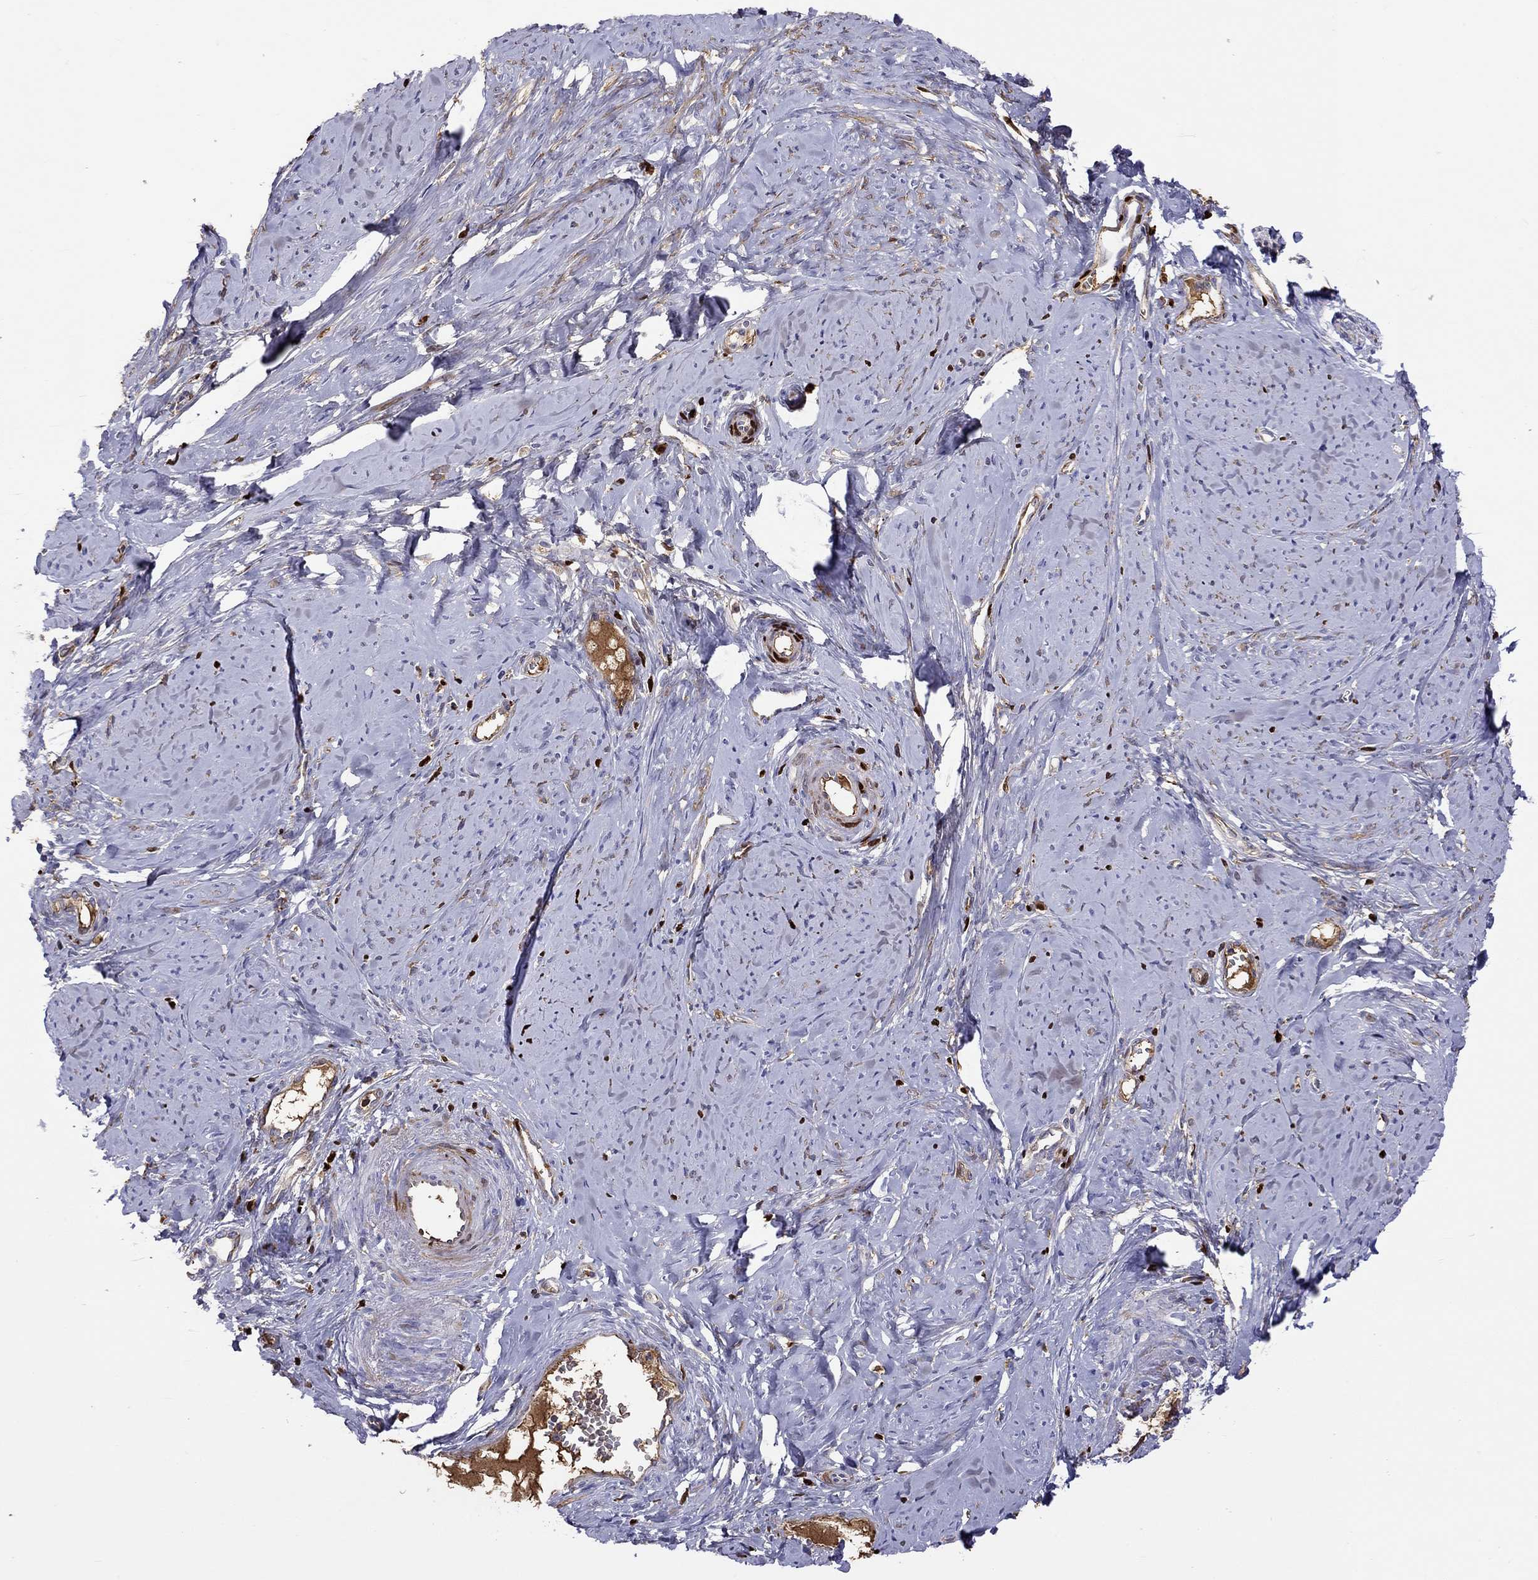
{"staining": {"intensity": "negative", "quantity": "none", "location": "none"}, "tissue": "smooth muscle", "cell_type": "Smooth muscle cells", "image_type": "normal", "snomed": [{"axis": "morphology", "description": "Normal tissue, NOS"}, {"axis": "topography", "description": "Smooth muscle"}], "caption": "Protein analysis of unremarkable smooth muscle exhibits no significant expression in smooth muscle cells.", "gene": "SERPINA3", "patient": {"sex": "female", "age": 48}}